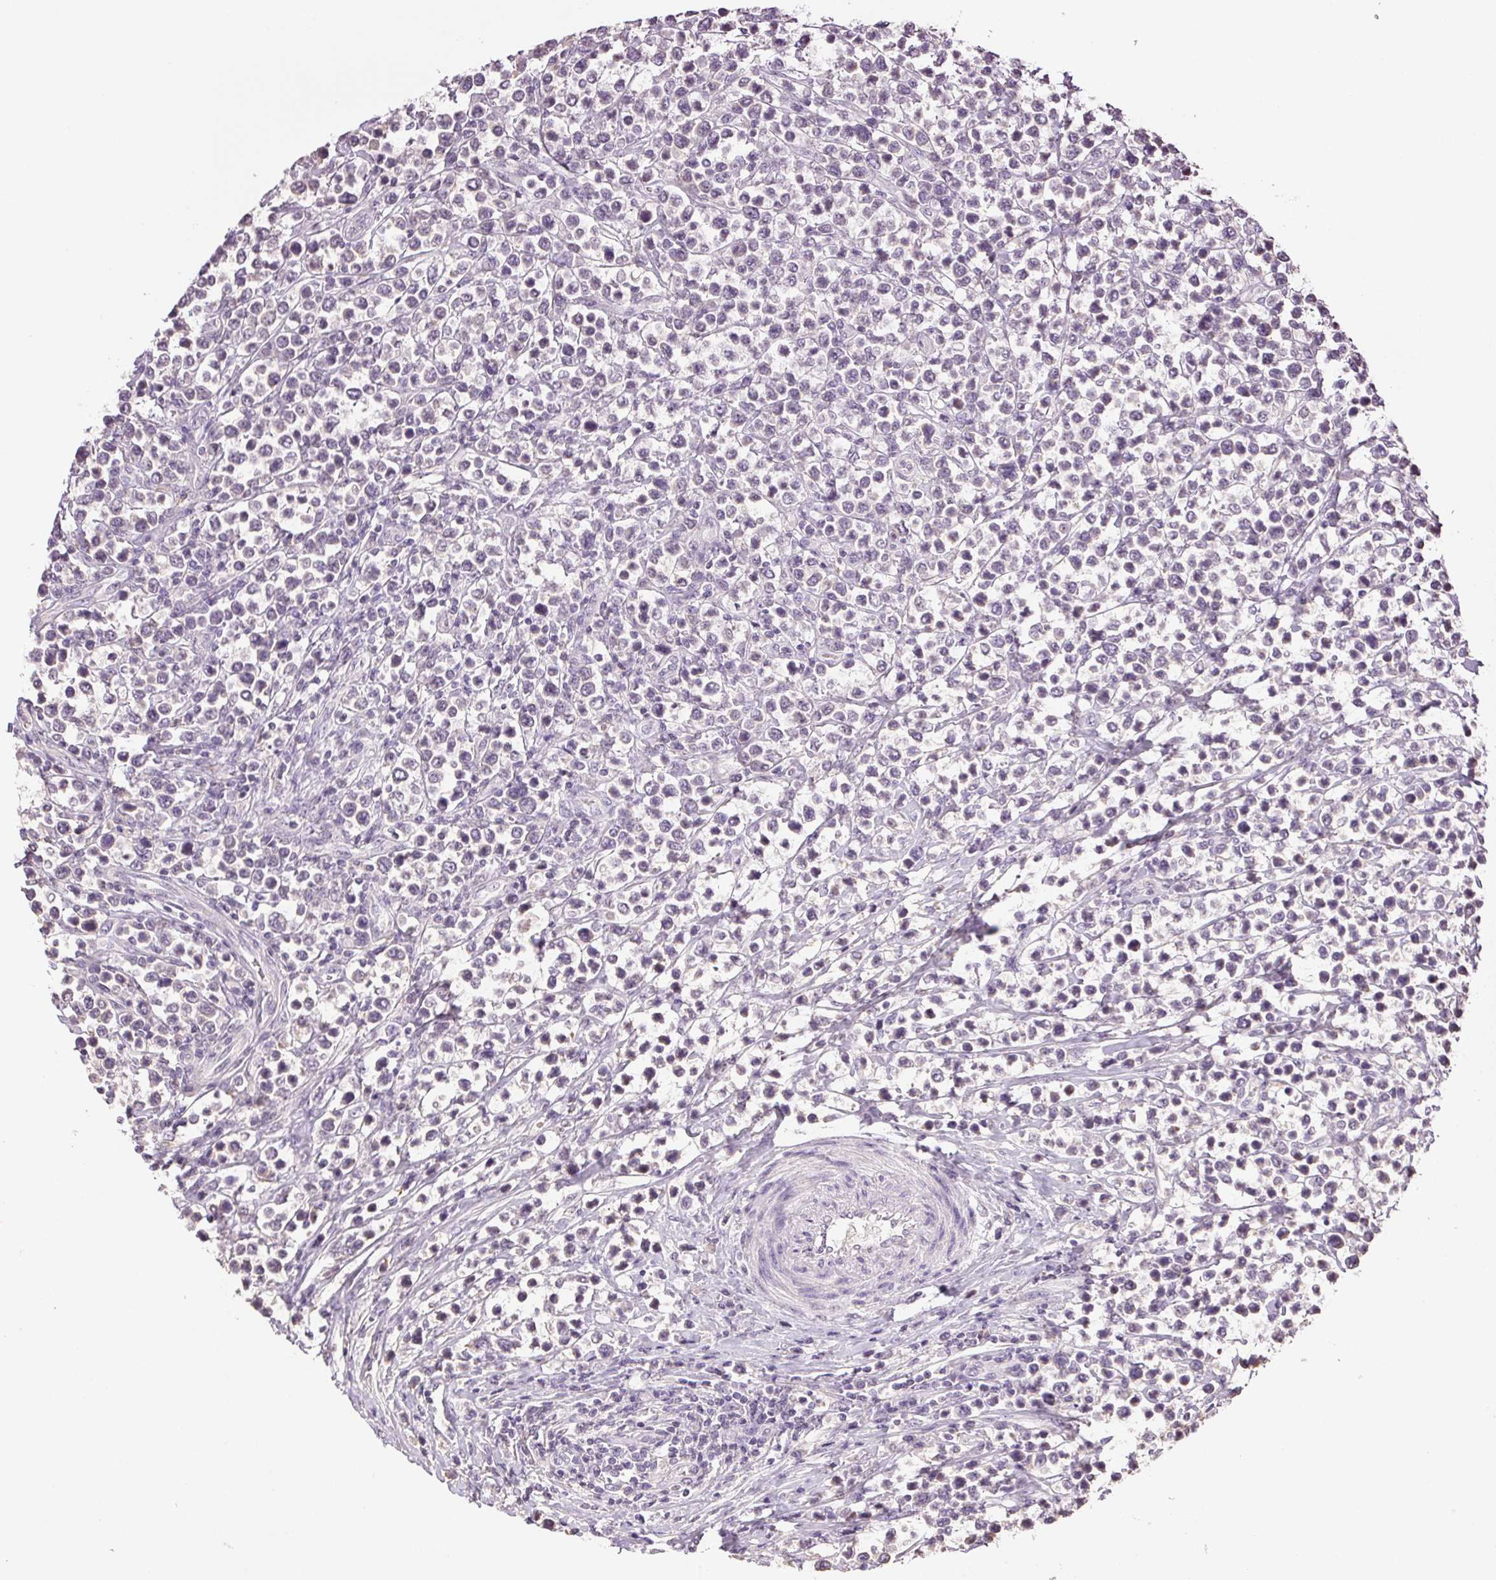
{"staining": {"intensity": "negative", "quantity": "none", "location": "none"}, "tissue": "lymphoma", "cell_type": "Tumor cells", "image_type": "cancer", "snomed": [{"axis": "morphology", "description": "Malignant lymphoma, non-Hodgkin's type, High grade"}, {"axis": "topography", "description": "Soft tissue"}], "caption": "Malignant lymphoma, non-Hodgkin's type (high-grade) stained for a protein using immunohistochemistry (IHC) shows no positivity tumor cells.", "gene": "TMEM253", "patient": {"sex": "female", "age": 56}}